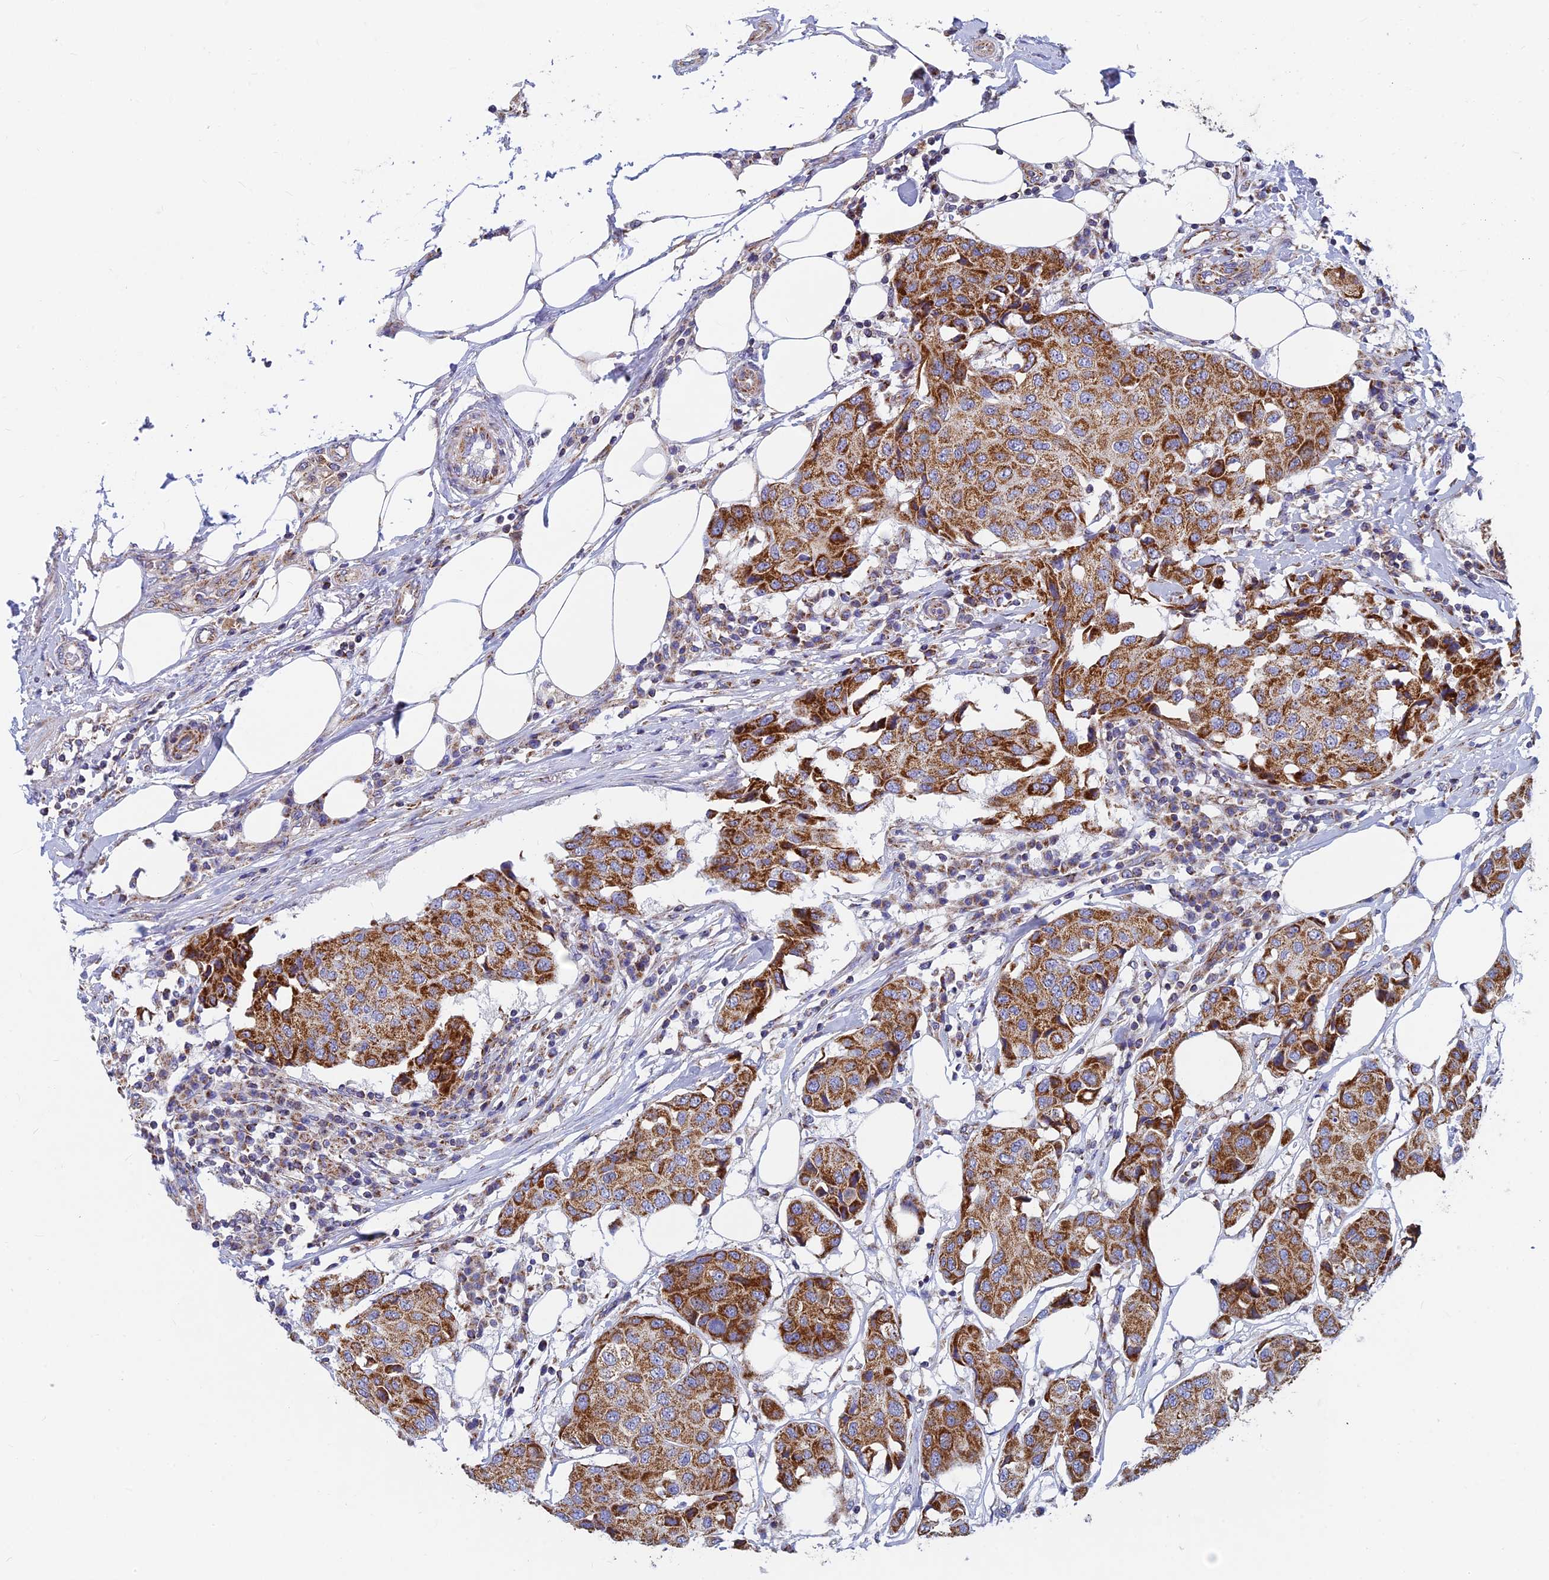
{"staining": {"intensity": "moderate", "quantity": ">75%", "location": "cytoplasmic/membranous"}, "tissue": "breast cancer", "cell_type": "Tumor cells", "image_type": "cancer", "snomed": [{"axis": "morphology", "description": "Duct carcinoma"}, {"axis": "topography", "description": "Breast"}], "caption": "A brown stain highlights moderate cytoplasmic/membranous staining of a protein in breast invasive ductal carcinoma tumor cells.", "gene": "MRPS9", "patient": {"sex": "female", "age": 80}}